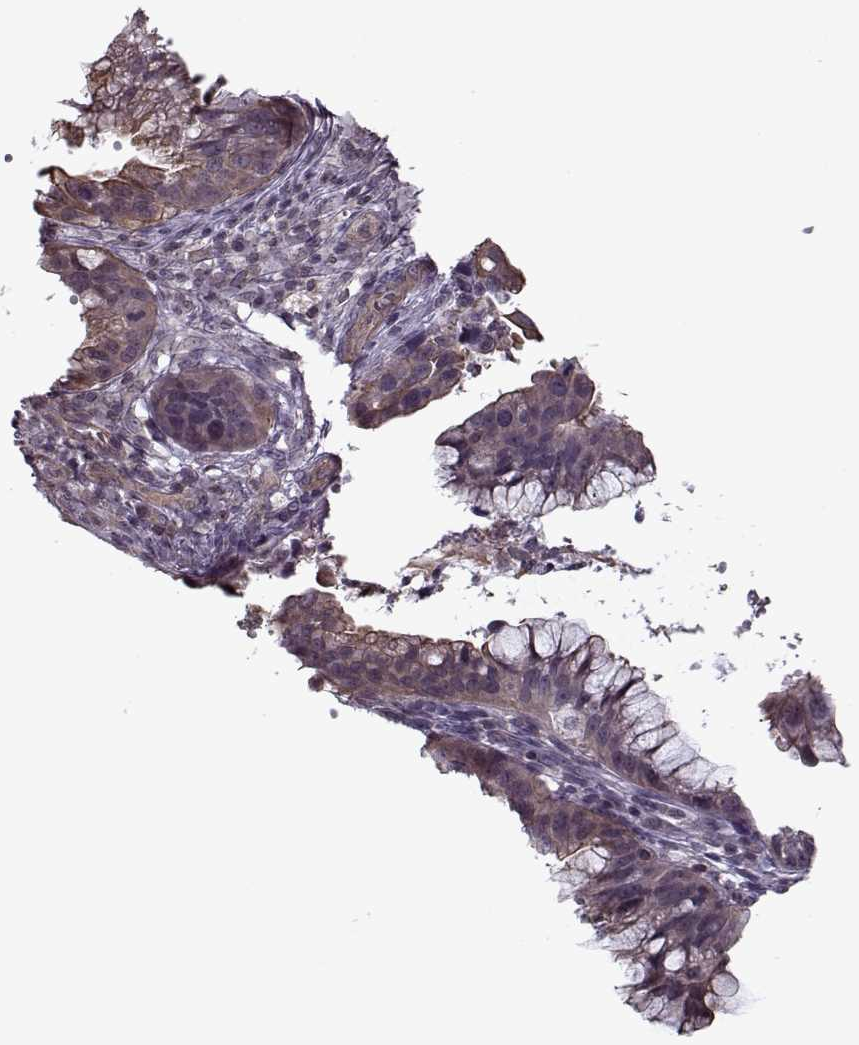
{"staining": {"intensity": "weak", "quantity": ">75%", "location": "cytoplasmic/membranous"}, "tissue": "cervical cancer", "cell_type": "Tumor cells", "image_type": "cancer", "snomed": [{"axis": "morphology", "description": "Adenocarcinoma, NOS"}, {"axis": "topography", "description": "Cervix"}], "caption": "High-magnification brightfield microscopy of cervical adenocarcinoma stained with DAB (brown) and counterstained with hematoxylin (blue). tumor cells exhibit weak cytoplasmic/membranous positivity is appreciated in approximately>75% of cells. (DAB (3,3'-diaminobenzidine) IHC with brightfield microscopy, high magnification).", "gene": "KRT9", "patient": {"sex": "female", "age": 34}}